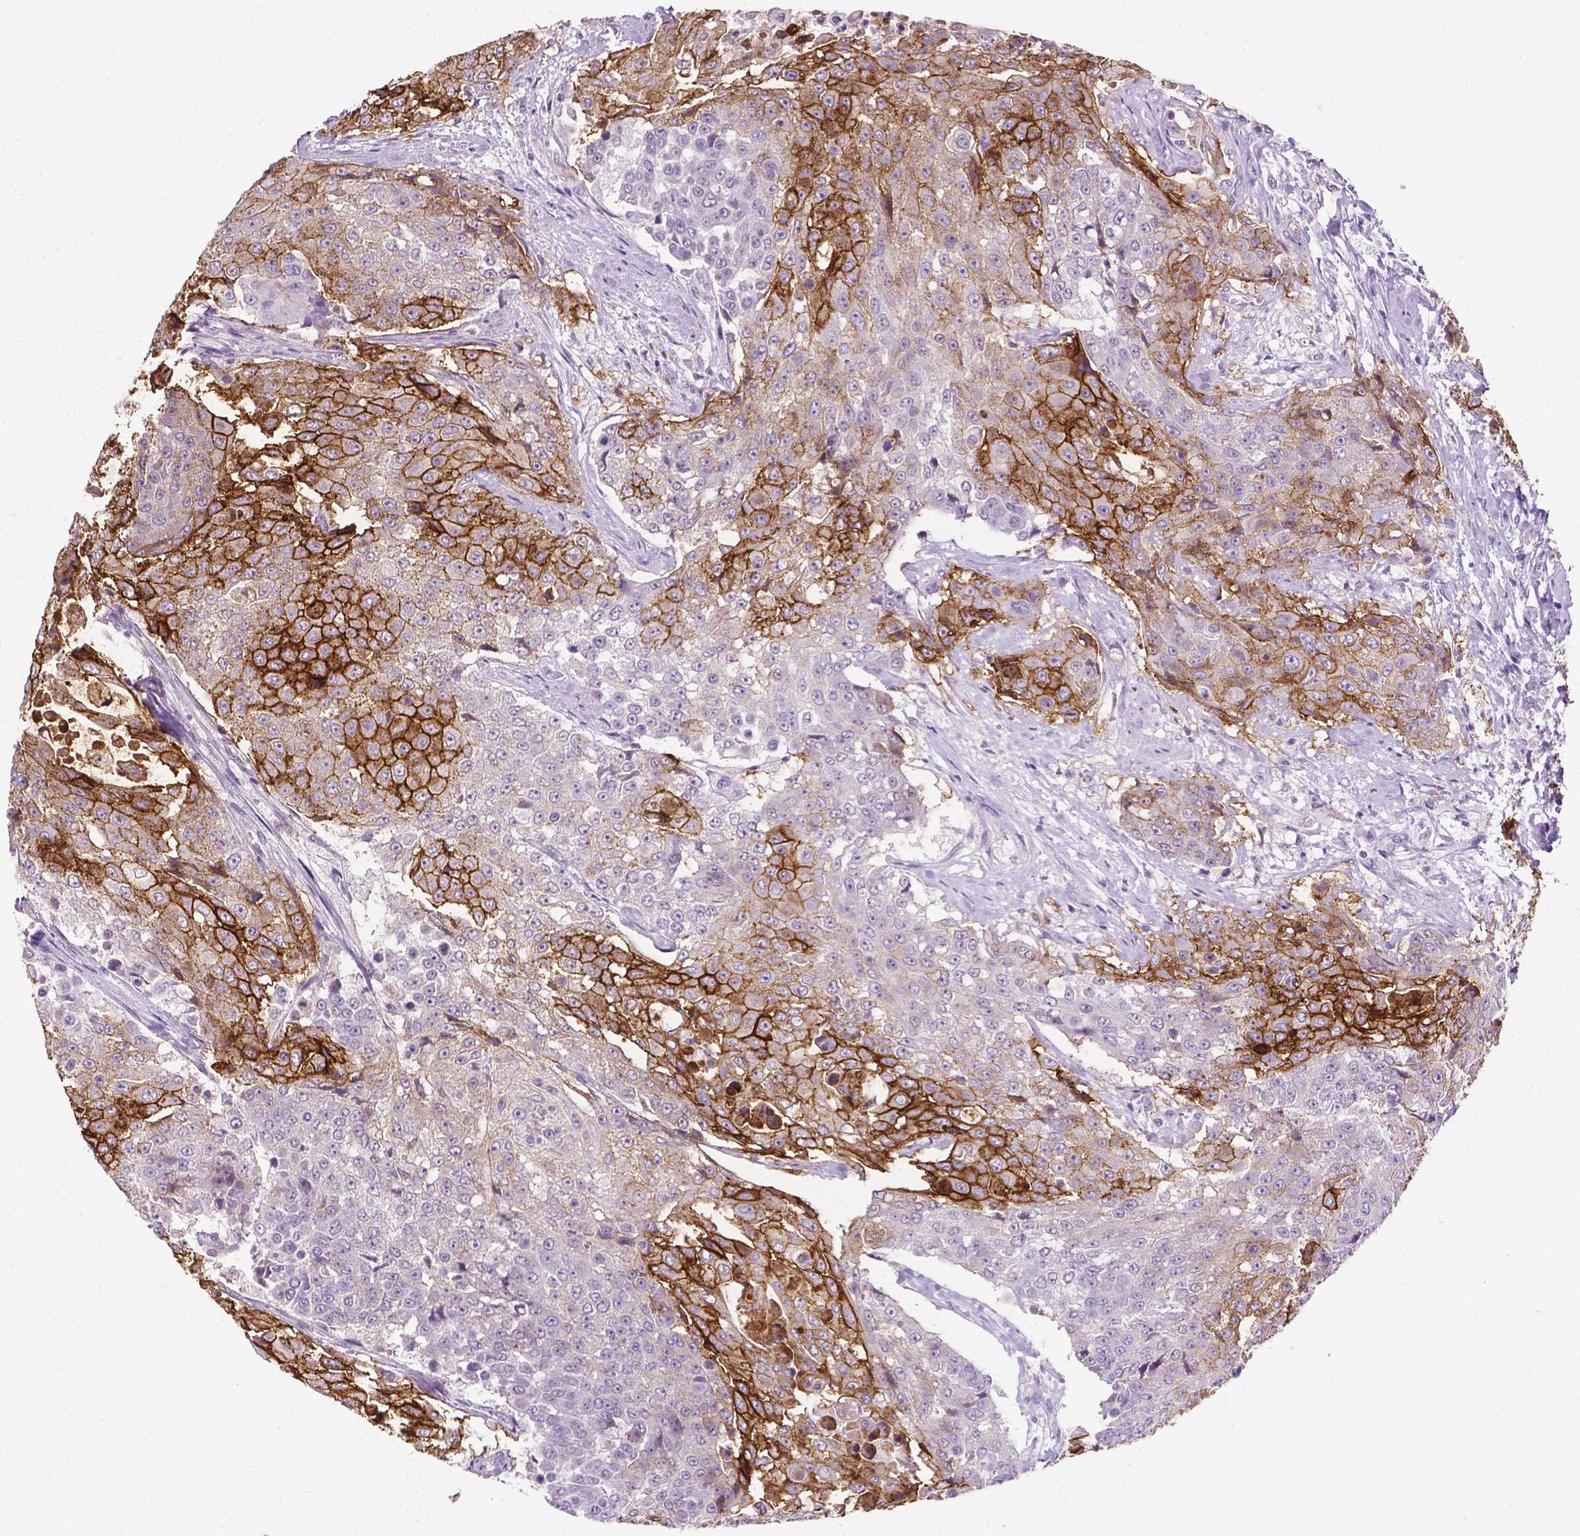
{"staining": {"intensity": "strong", "quantity": "25%-75%", "location": "cytoplasmic/membranous"}, "tissue": "urothelial cancer", "cell_type": "Tumor cells", "image_type": "cancer", "snomed": [{"axis": "morphology", "description": "Urothelial carcinoma, High grade"}, {"axis": "topography", "description": "Urinary bladder"}], "caption": "DAB (3,3'-diaminobenzidine) immunohistochemical staining of human high-grade urothelial carcinoma shows strong cytoplasmic/membranous protein staining in approximately 25%-75% of tumor cells. Using DAB (3,3'-diaminobenzidine) (brown) and hematoxylin (blue) stains, captured at high magnification using brightfield microscopy.", "gene": "TACSTD2", "patient": {"sex": "female", "age": 63}}